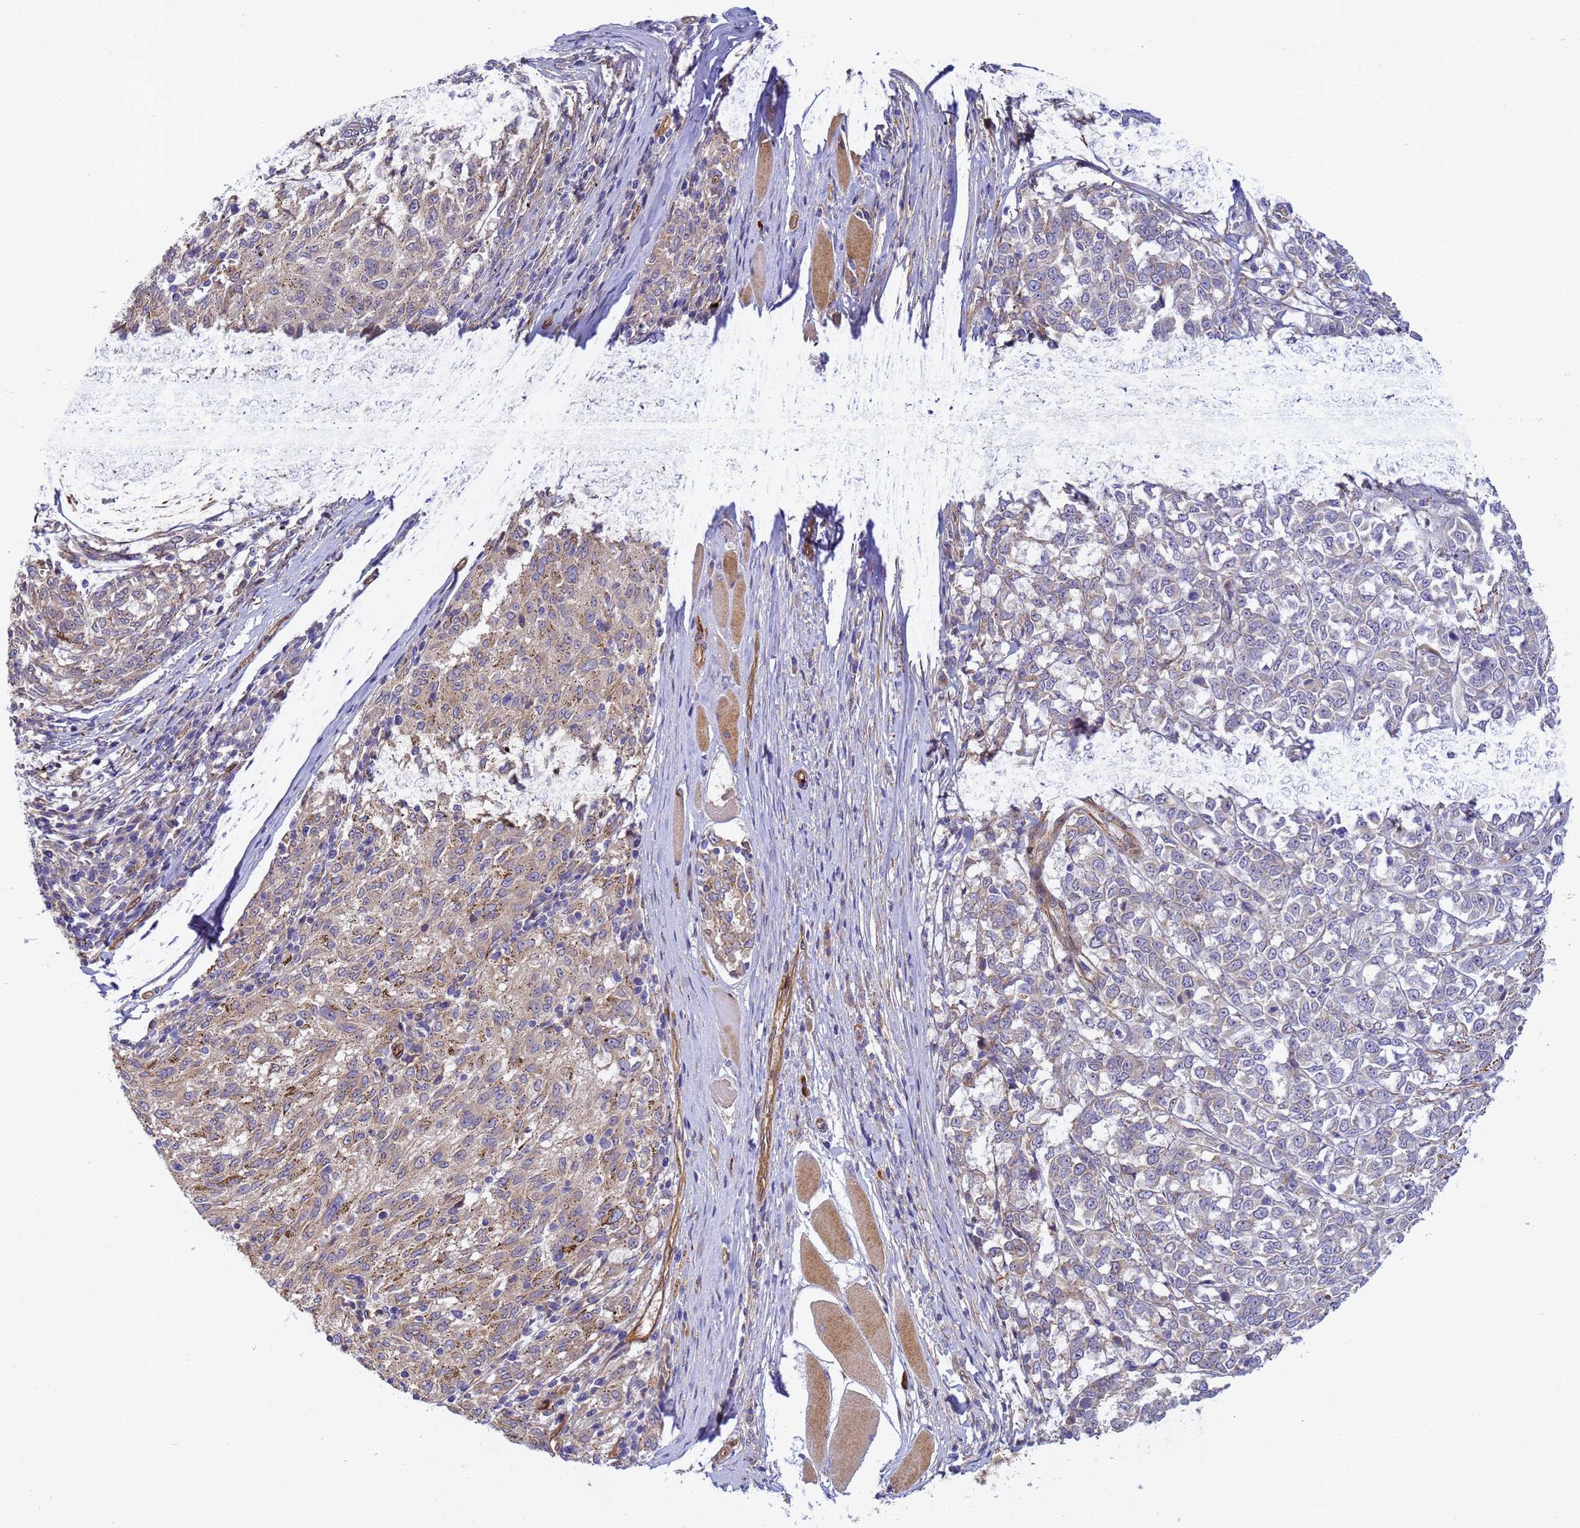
{"staining": {"intensity": "weak", "quantity": "<25%", "location": "cytoplasmic/membranous"}, "tissue": "melanoma", "cell_type": "Tumor cells", "image_type": "cancer", "snomed": [{"axis": "morphology", "description": "Malignant melanoma, NOS"}, {"axis": "topography", "description": "Skin"}], "caption": "This is a histopathology image of immunohistochemistry (IHC) staining of melanoma, which shows no expression in tumor cells. Brightfield microscopy of IHC stained with DAB (brown) and hematoxylin (blue), captured at high magnification.", "gene": "RALGAPA2", "patient": {"sex": "female", "age": 72}}